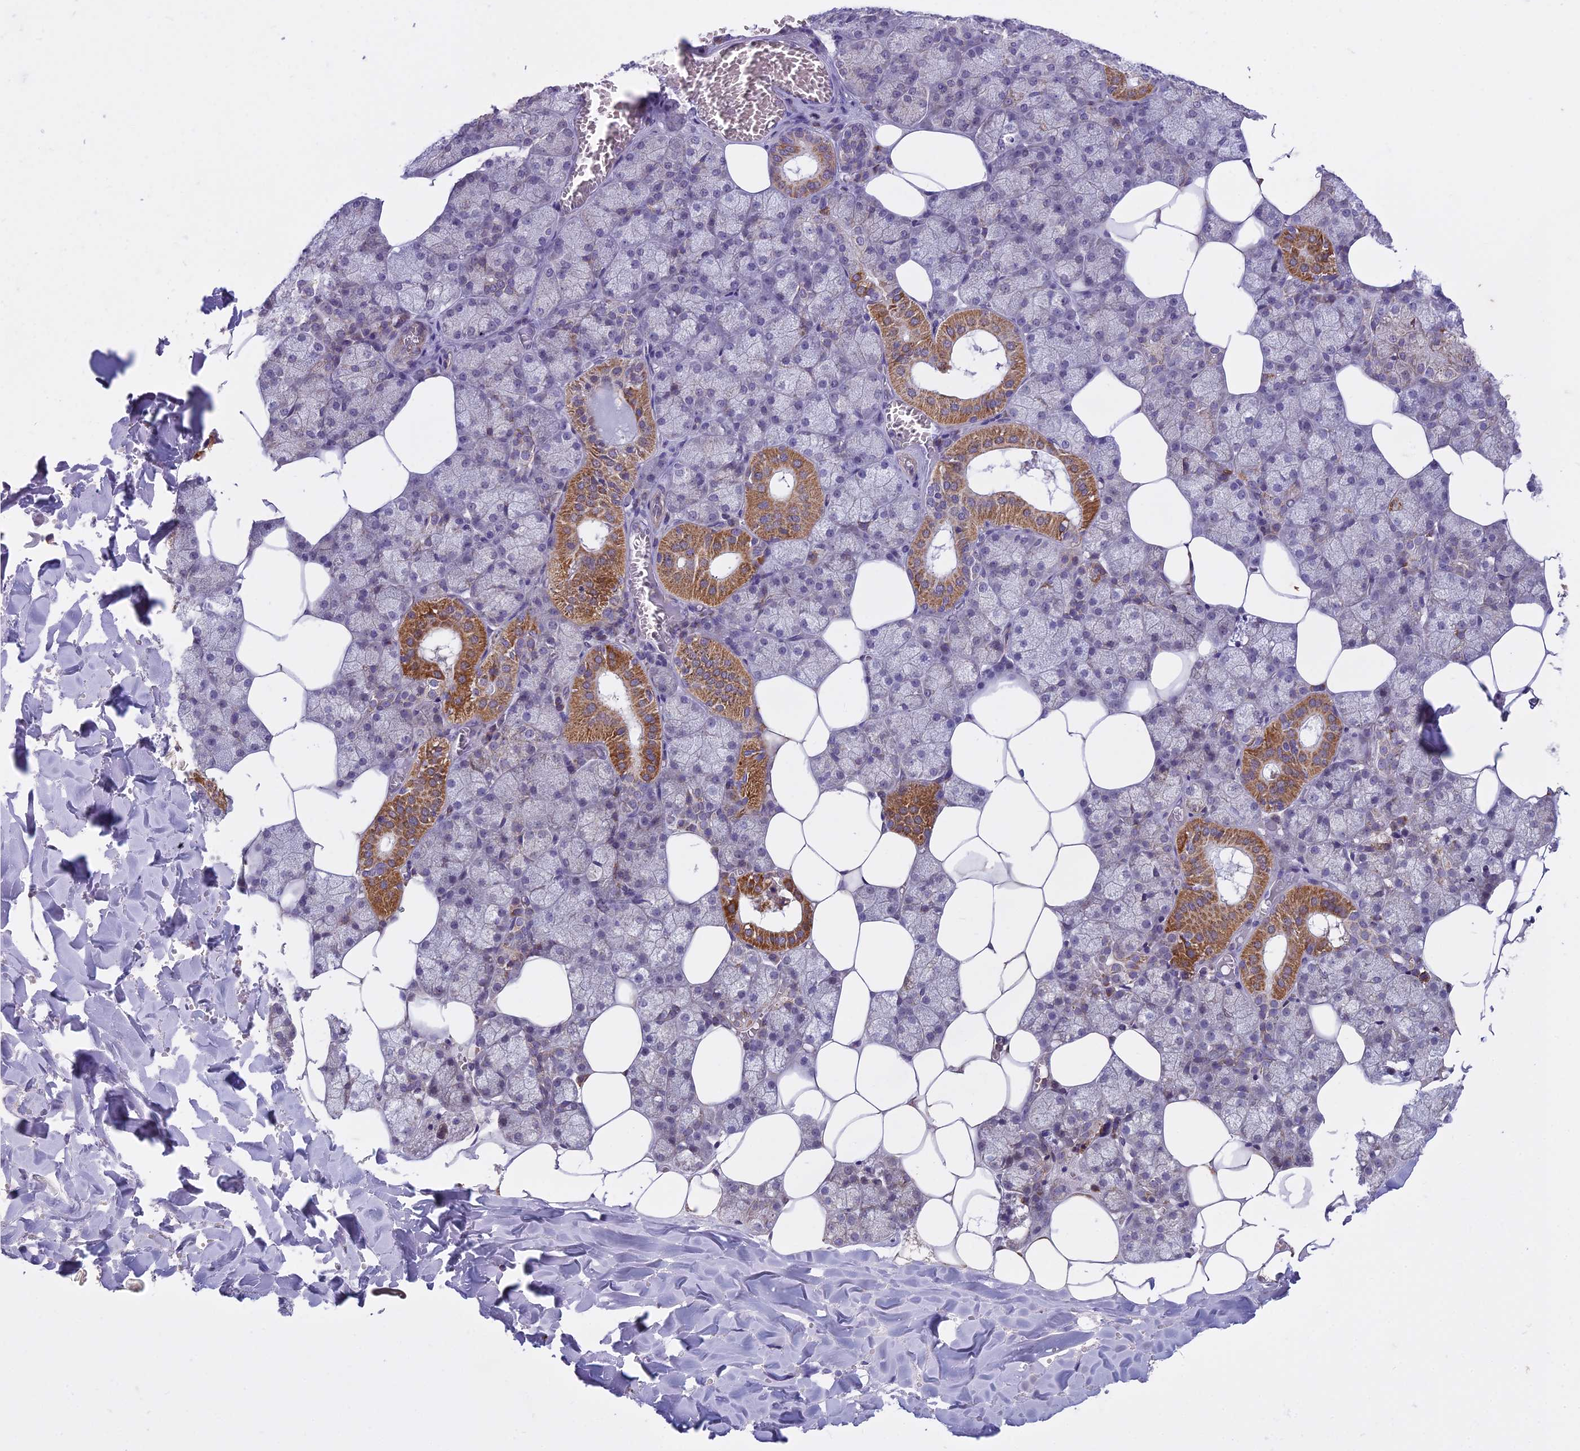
{"staining": {"intensity": "moderate", "quantity": "25%-75%", "location": "cytoplasmic/membranous"}, "tissue": "salivary gland", "cell_type": "Glandular cells", "image_type": "normal", "snomed": [{"axis": "morphology", "description": "Normal tissue, NOS"}, {"axis": "topography", "description": "Salivary gland"}], "caption": "The photomicrograph reveals staining of unremarkable salivary gland, revealing moderate cytoplasmic/membranous protein staining (brown color) within glandular cells. (Stains: DAB in brown, nuclei in blue, Microscopy: brightfield microscopy at high magnification).", "gene": "DUS2", "patient": {"sex": "male", "age": 62}}